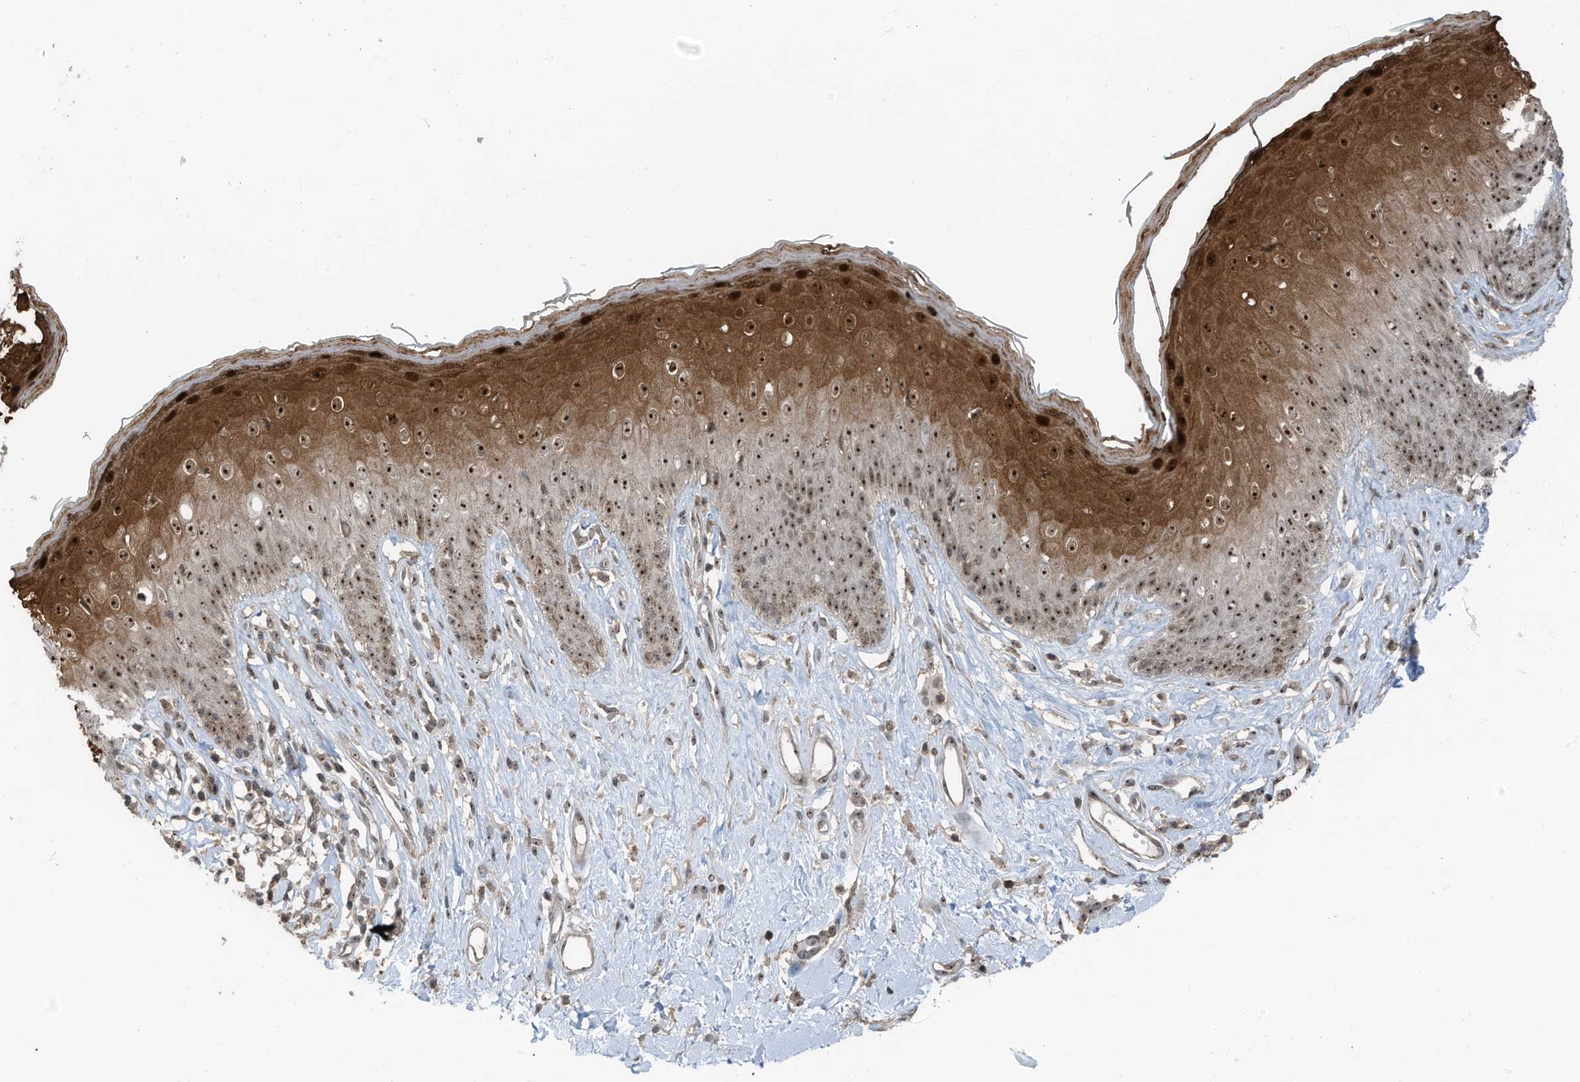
{"staining": {"intensity": "strong", "quantity": ">75%", "location": "cytoplasmic/membranous,nuclear"}, "tissue": "skin", "cell_type": "Epidermal cells", "image_type": "normal", "snomed": [{"axis": "morphology", "description": "Normal tissue, NOS"}, {"axis": "morphology", "description": "Squamous cell carcinoma, NOS"}, {"axis": "topography", "description": "Vulva"}], "caption": "Brown immunohistochemical staining in unremarkable skin shows strong cytoplasmic/membranous,nuclear staining in approximately >75% of epidermal cells. Nuclei are stained in blue.", "gene": "UTP3", "patient": {"sex": "female", "age": 85}}